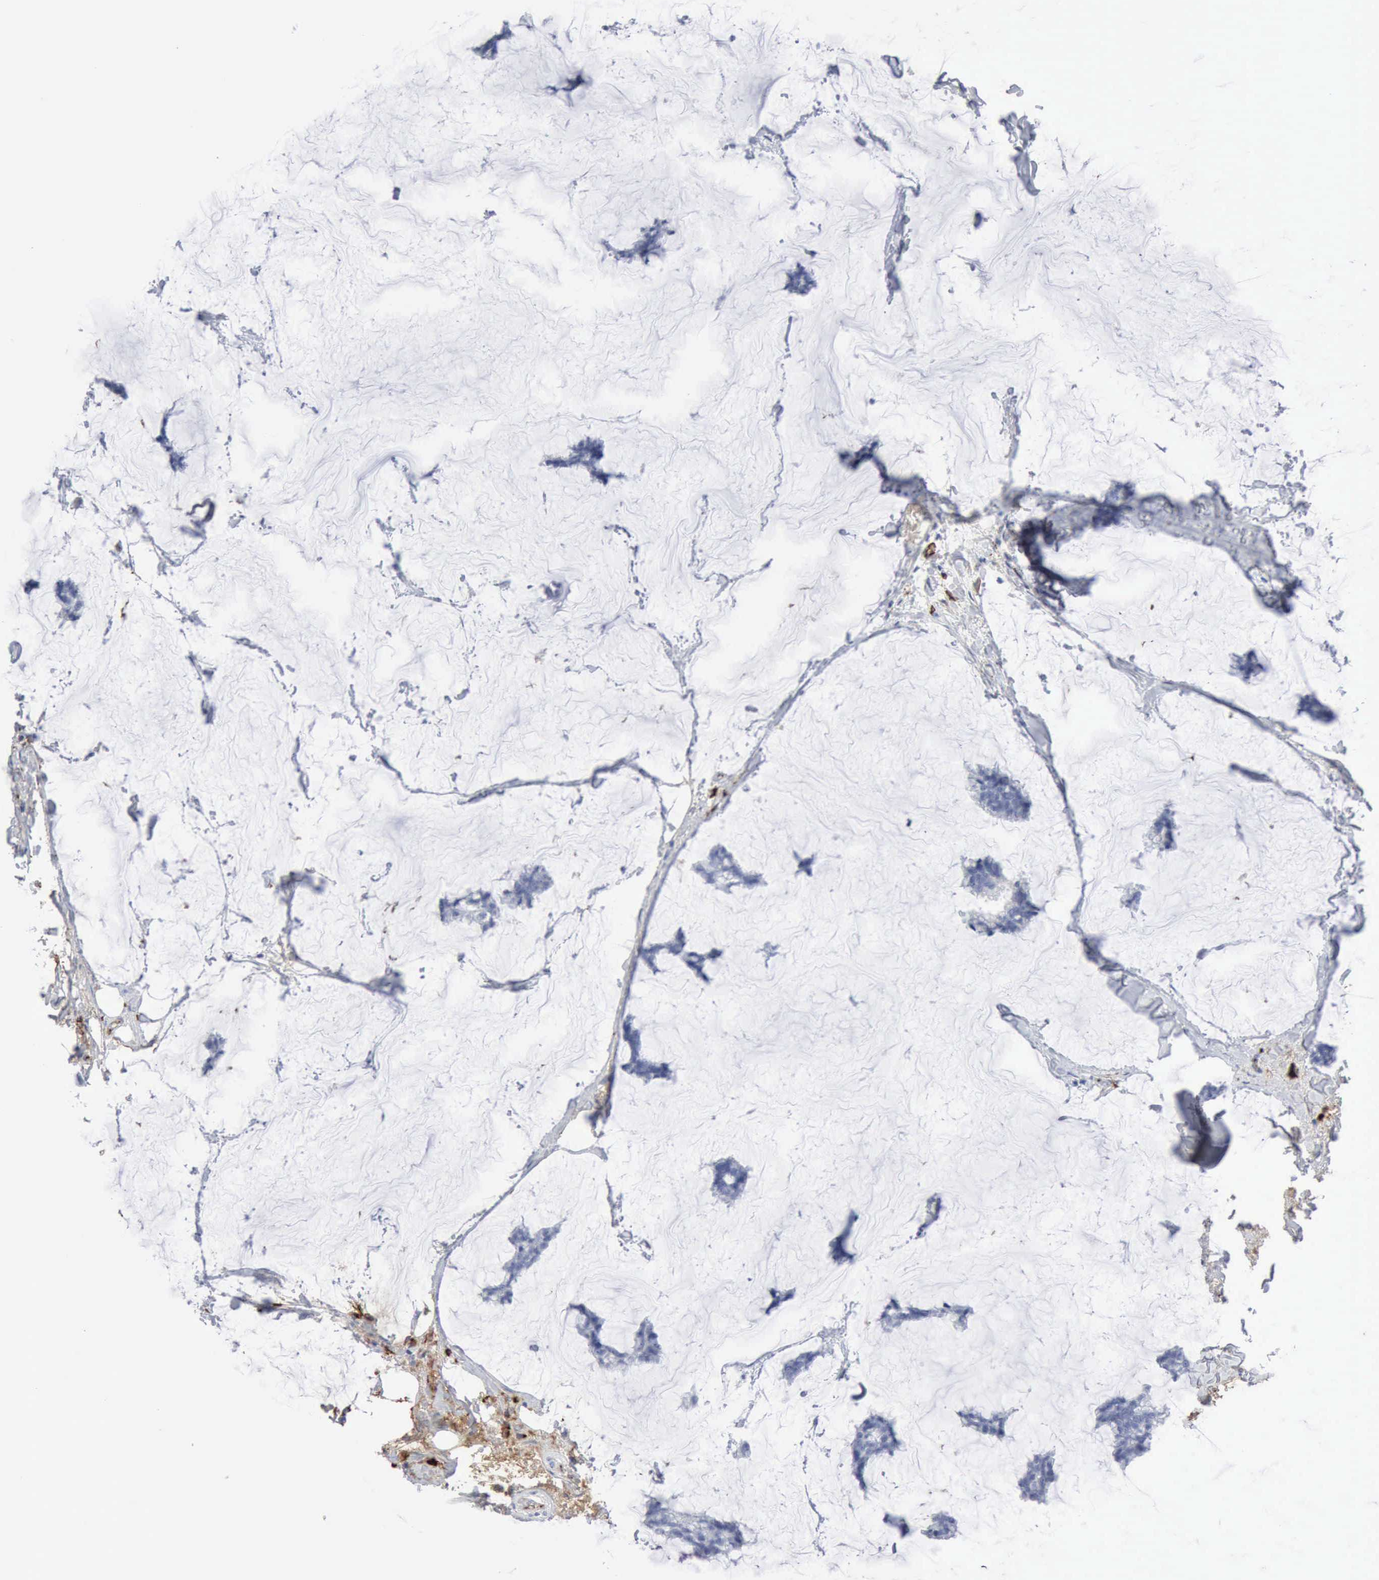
{"staining": {"intensity": "negative", "quantity": "none", "location": "none"}, "tissue": "breast cancer", "cell_type": "Tumor cells", "image_type": "cancer", "snomed": [{"axis": "morphology", "description": "Duct carcinoma"}, {"axis": "topography", "description": "Breast"}], "caption": "Protein analysis of breast cancer demonstrates no significant expression in tumor cells. (Brightfield microscopy of DAB immunohistochemistry (IHC) at high magnification).", "gene": "C4BPA", "patient": {"sex": "female", "age": 93}}